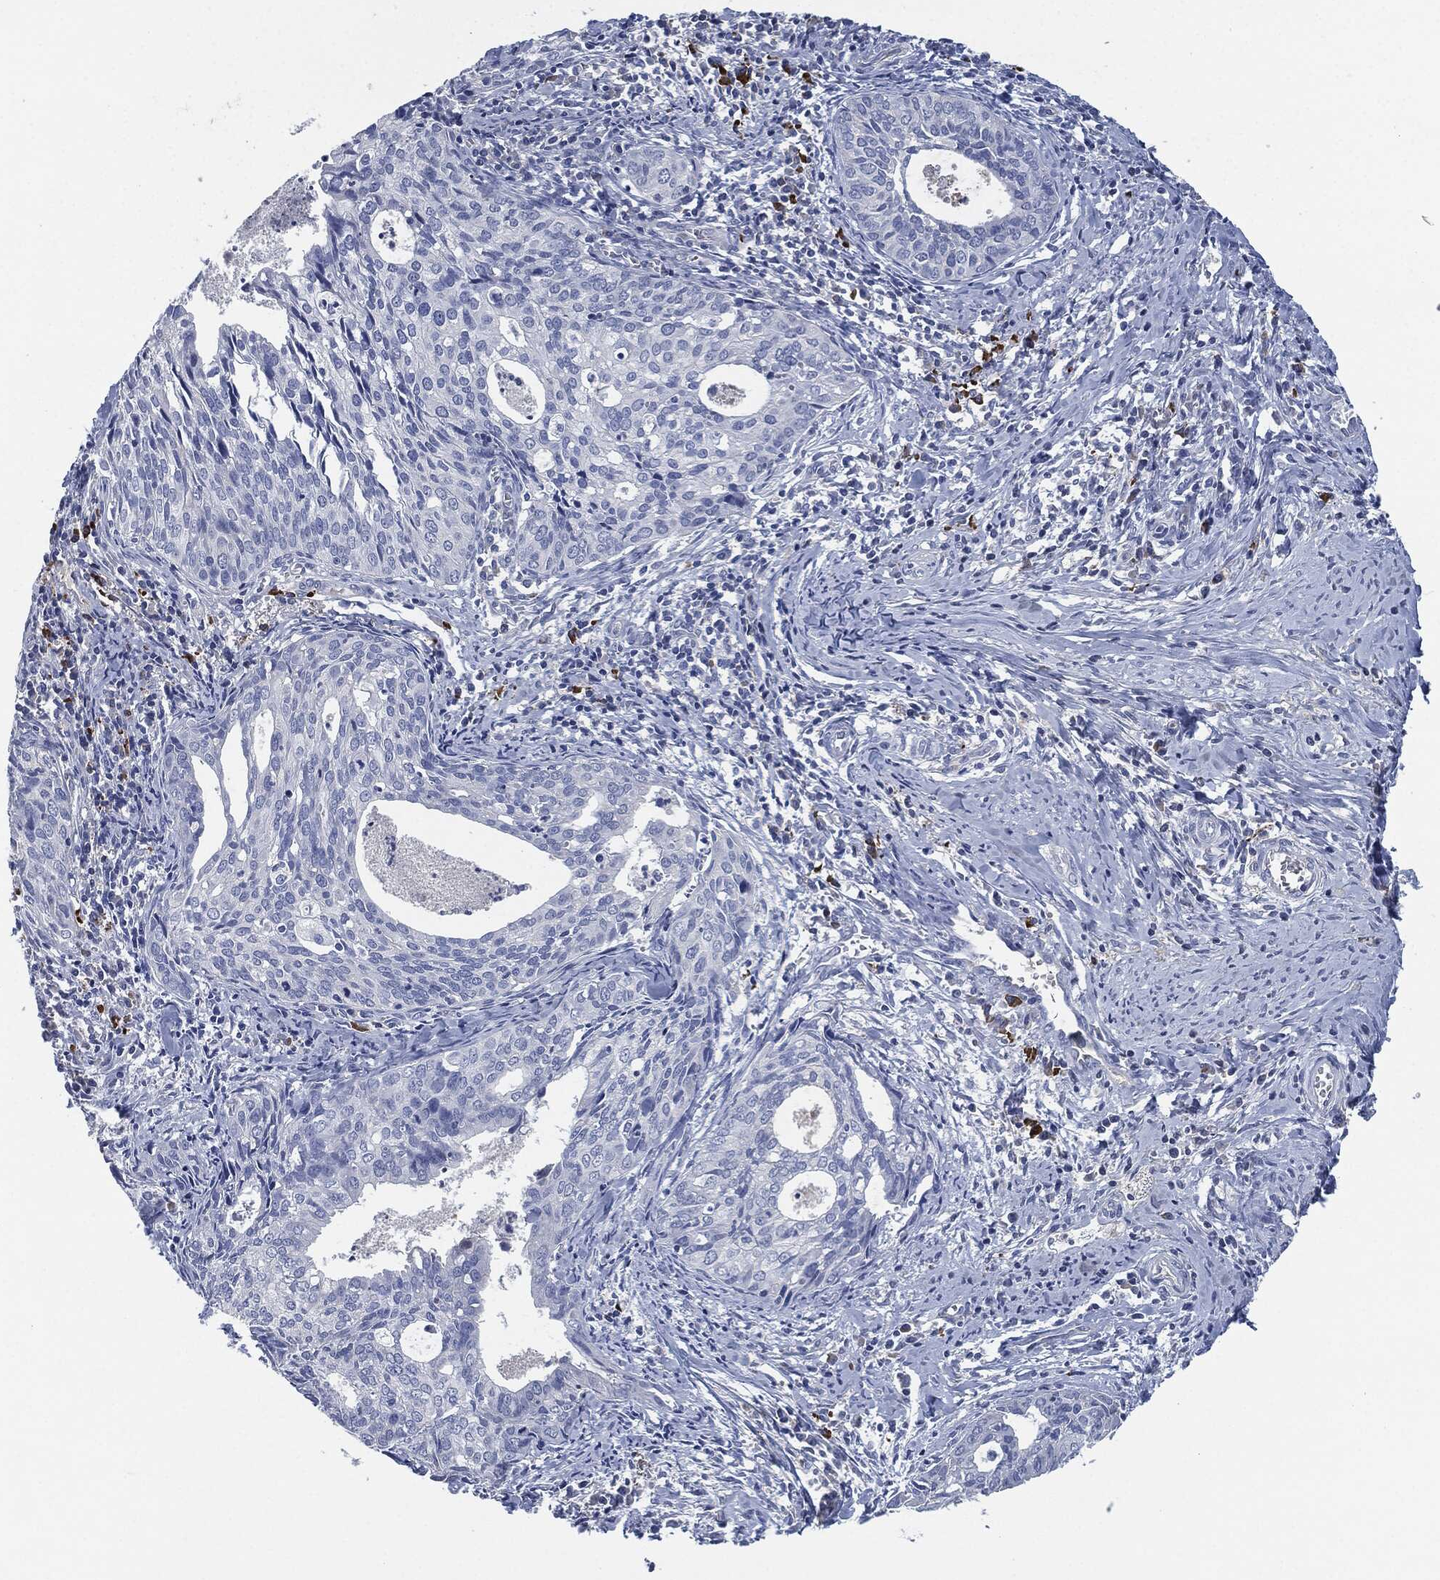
{"staining": {"intensity": "negative", "quantity": "none", "location": "none"}, "tissue": "cervical cancer", "cell_type": "Tumor cells", "image_type": "cancer", "snomed": [{"axis": "morphology", "description": "Squamous cell carcinoma, NOS"}, {"axis": "topography", "description": "Cervix"}], "caption": "There is no significant staining in tumor cells of cervical cancer (squamous cell carcinoma). (Stains: DAB (3,3'-diaminobenzidine) immunohistochemistry with hematoxylin counter stain, Microscopy: brightfield microscopy at high magnification).", "gene": "CD27", "patient": {"sex": "female", "age": 29}}